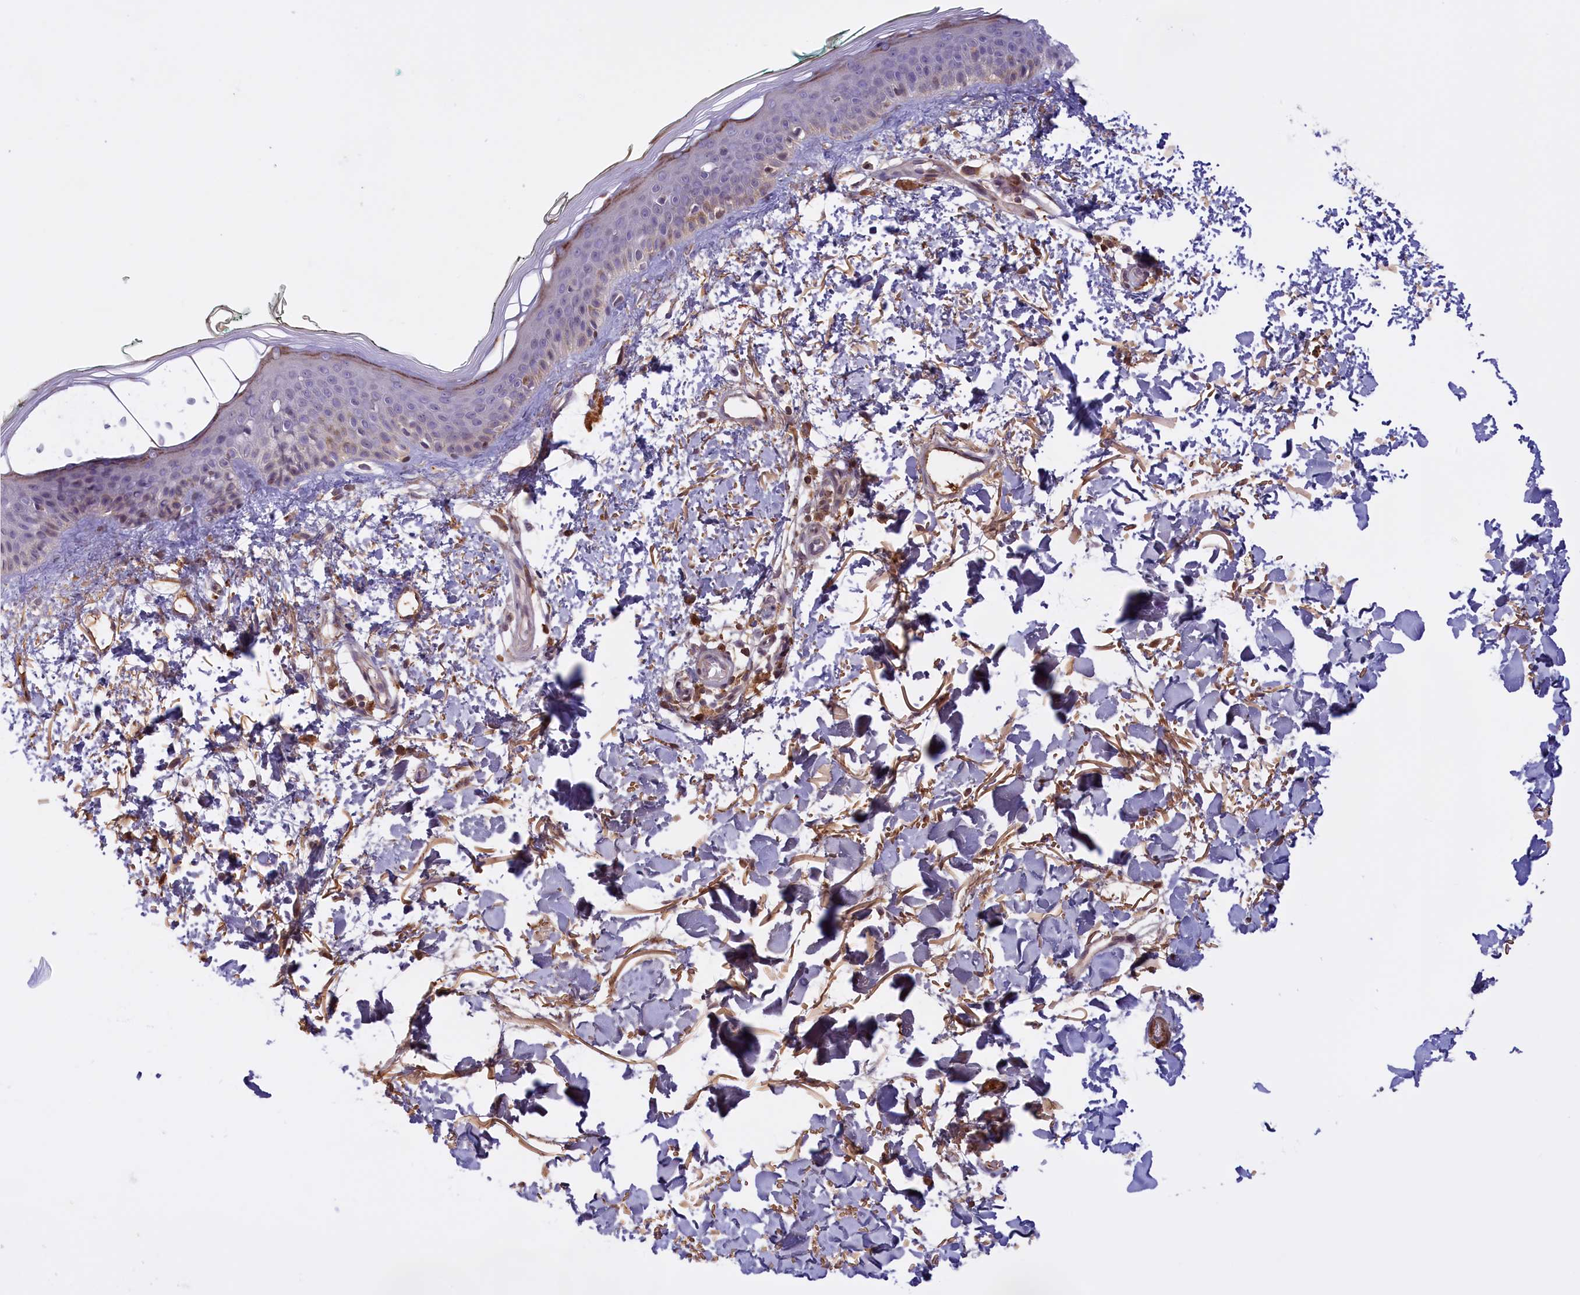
{"staining": {"intensity": "negative", "quantity": "none", "location": "none"}, "tissue": "skin", "cell_type": "Fibroblasts", "image_type": "normal", "snomed": [{"axis": "morphology", "description": "Normal tissue, NOS"}, {"axis": "topography", "description": "Skin"}], "caption": "A high-resolution micrograph shows immunohistochemistry (IHC) staining of benign skin, which demonstrates no significant positivity in fibroblasts.", "gene": "RRAD", "patient": {"sex": "male", "age": 62}}